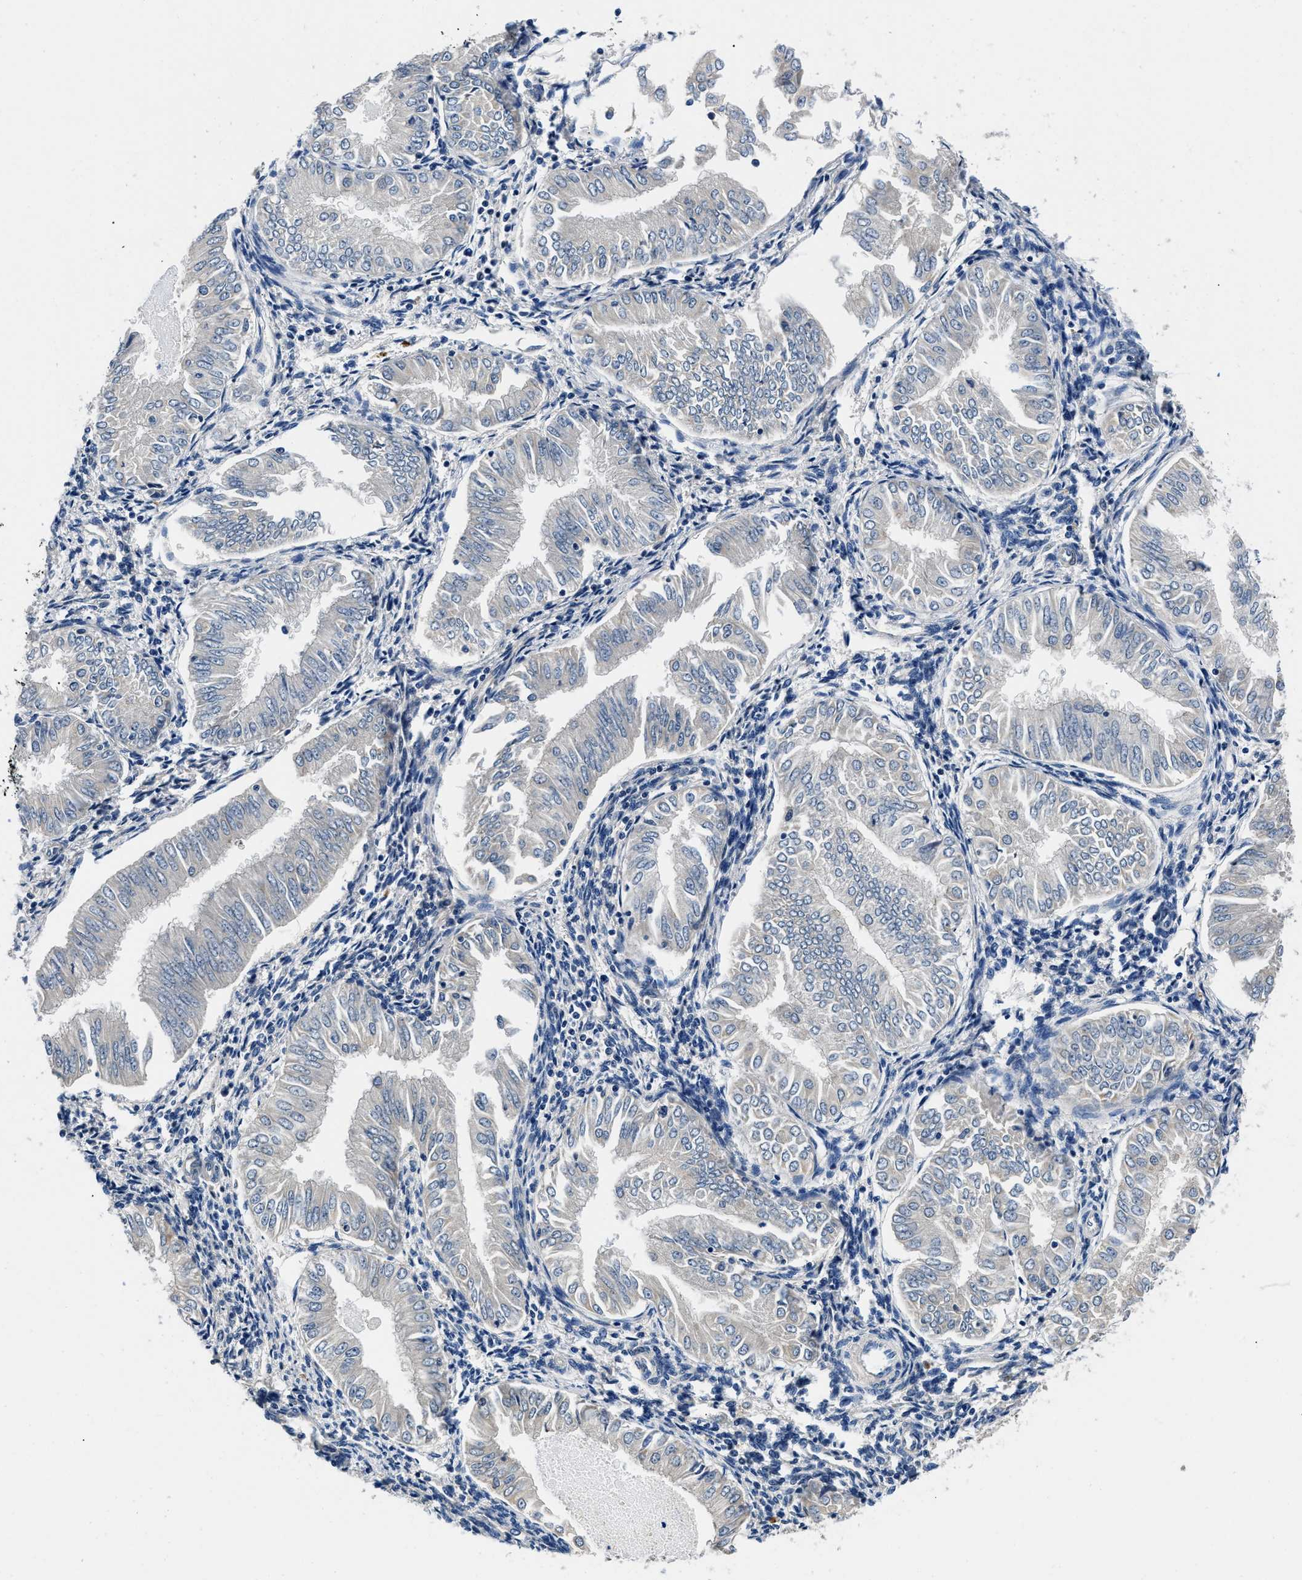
{"staining": {"intensity": "negative", "quantity": "none", "location": "none"}, "tissue": "endometrial cancer", "cell_type": "Tumor cells", "image_type": "cancer", "snomed": [{"axis": "morphology", "description": "Adenocarcinoma, NOS"}, {"axis": "topography", "description": "Endometrium"}], "caption": "Histopathology image shows no significant protein staining in tumor cells of endometrial cancer. Brightfield microscopy of immunohistochemistry (IHC) stained with DAB (3,3'-diaminobenzidine) (brown) and hematoxylin (blue), captured at high magnification.", "gene": "ZFAND3", "patient": {"sex": "female", "age": 53}}